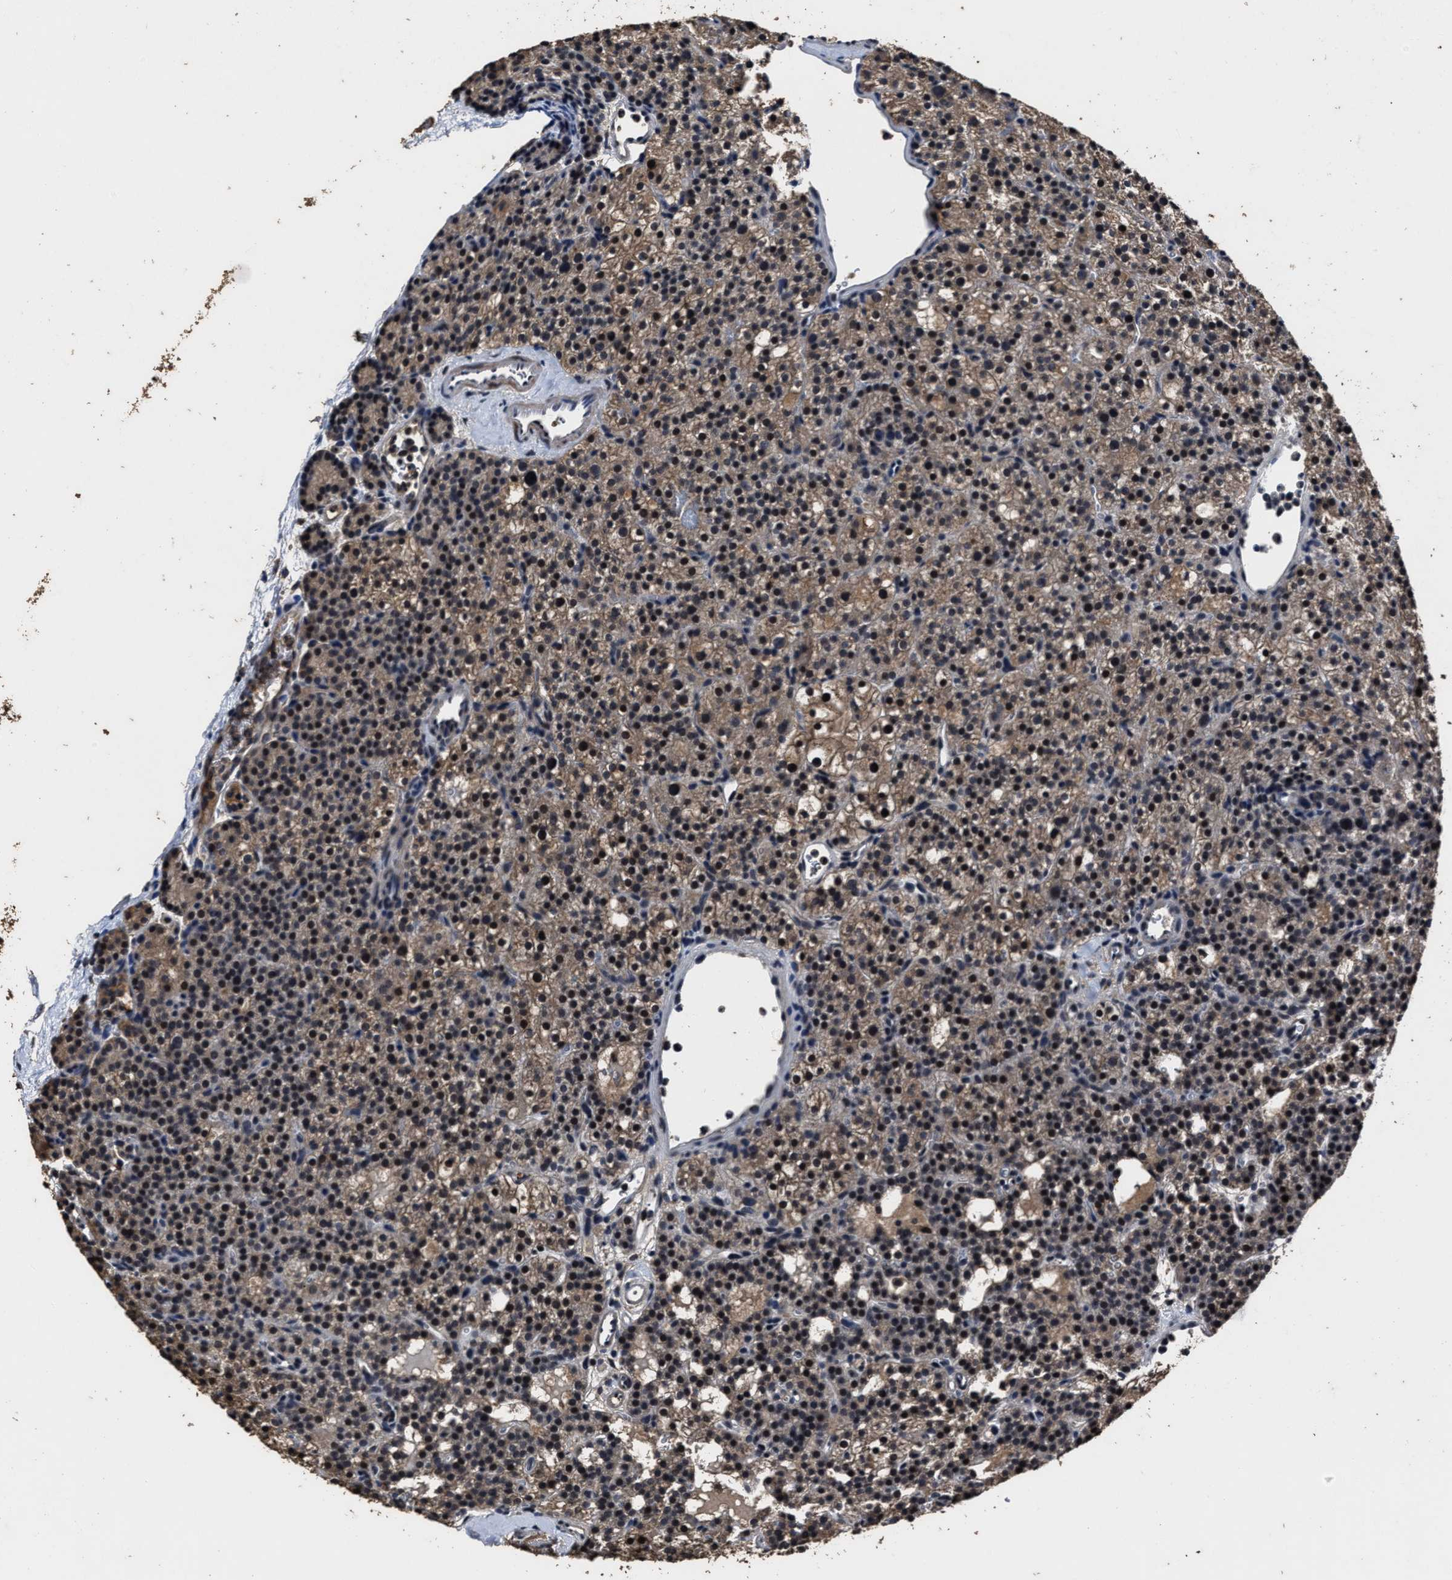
{"staining": {"intensity": "moderate", "quantity": ">75%", "location": "cytoplasmic/membranous,nuclear"}, "tissue": "parathyroid gland", "cell_type": "Glandular cells", "image_type": "normal", "snomed": [{"axis": "morphology", "description": "Normal tissue, NOS"}, {"axis": "morphology", "description": "Adenoma, NOS"}, {"axis": "topography", "description": "Parathyroid gland"}], "caption": "Parathyroid gland was stained to show a protein in brown. There is medium levels of moderate cytoplasmic/membranous,nuclear expression in about >75% of glandular cells. The protein of interest is shown in brown color, while the nuclei are stained blue.", "gene": "RSBN1L", "patient": {"sex": "female", "age": 74}}